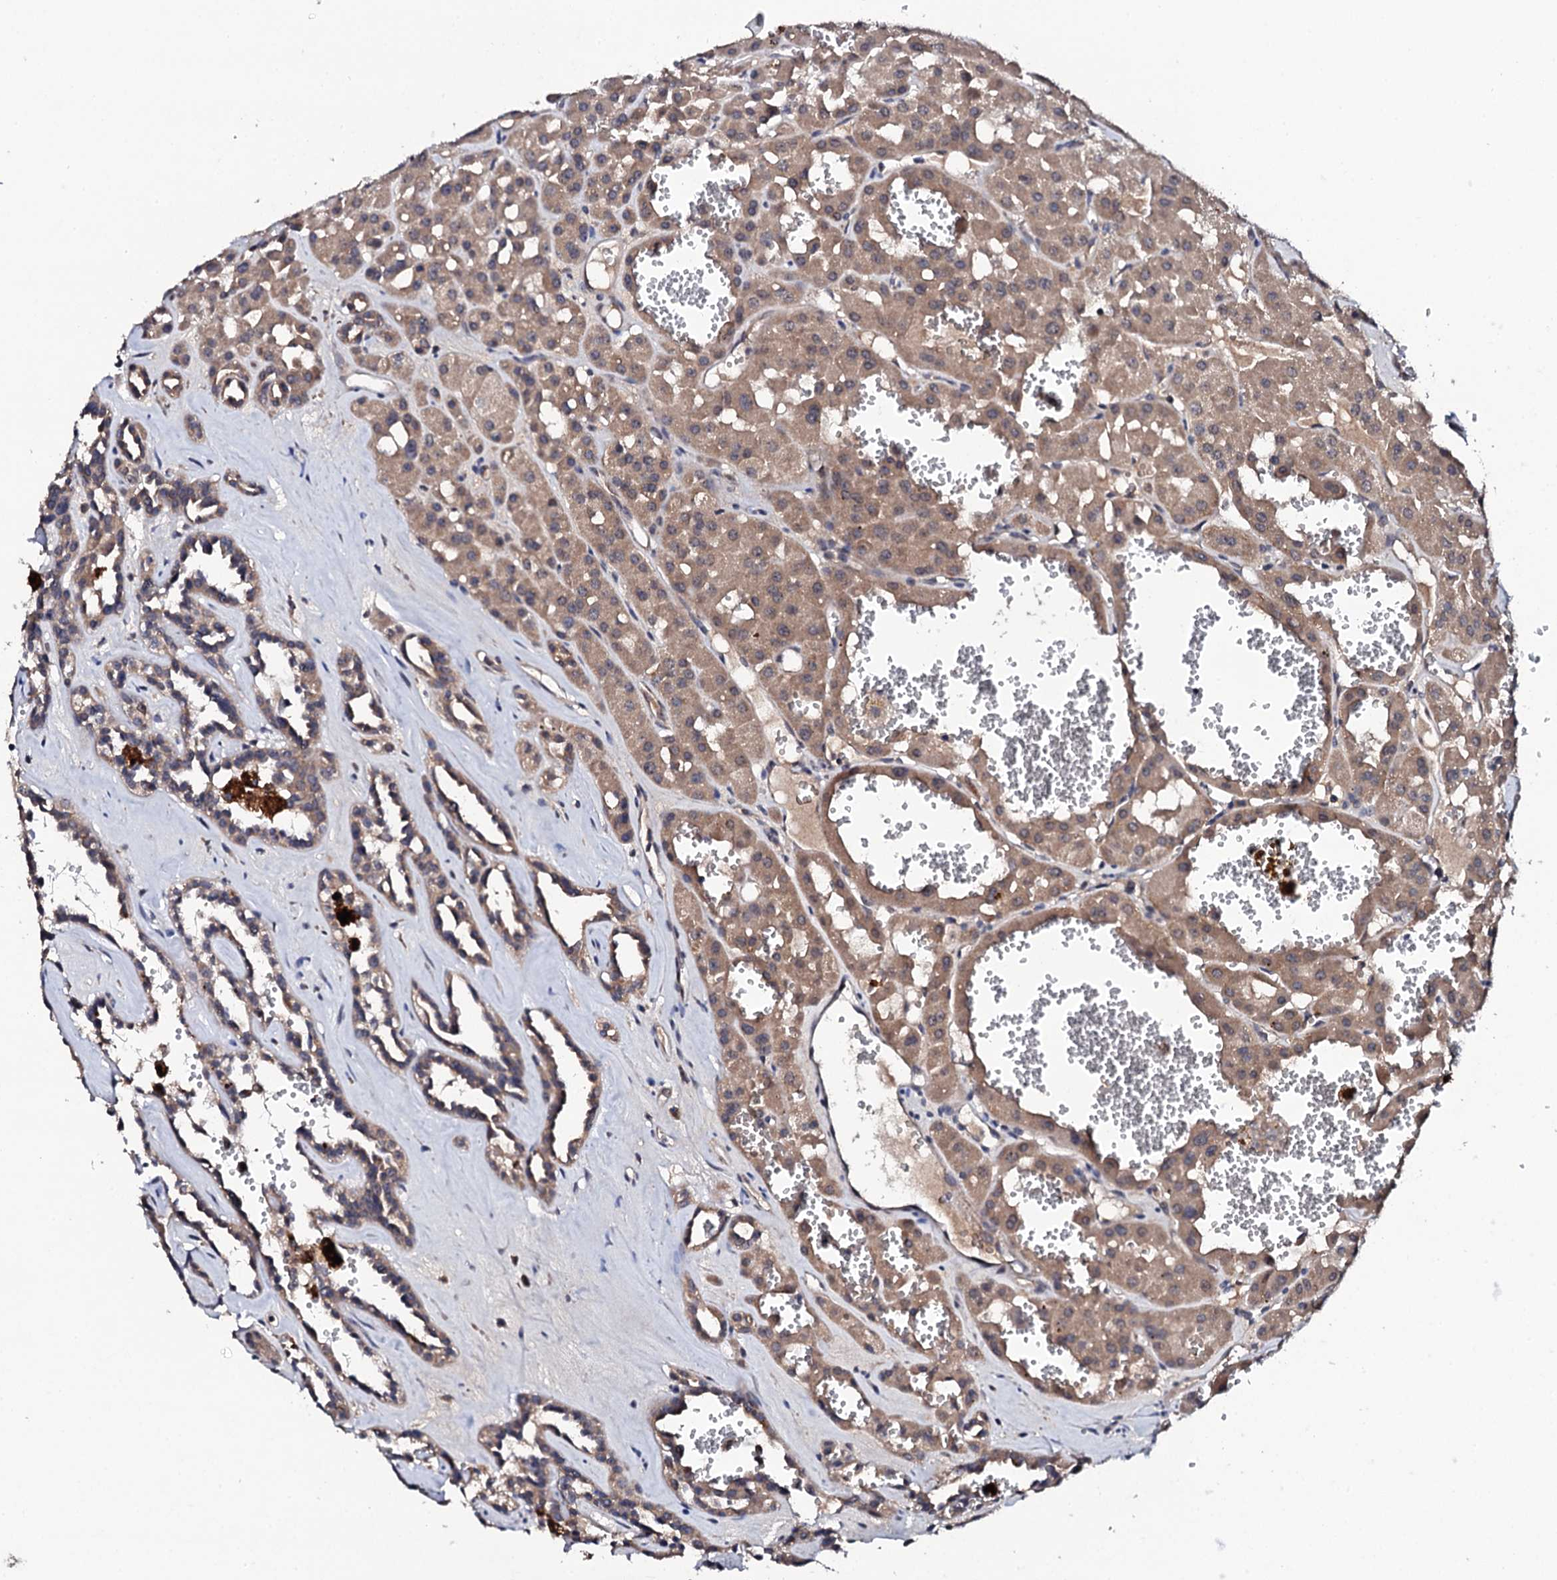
{"staining": {"intensity": "moderate", "quantity": ">75%", "location": "cytoplasmic/membranous"}, "tissue": "renal cancer", "cell_type": "Tumor cells", "image_type": "cancer", "snomed": [{"axis": "morphology", "description": "Carcinoma, NOS"}, {"axis": "topography", "description": "Kidney"}], "caption": "Renal carcinoma was stained to show a protein in brown. There is medium levels of moderate cytoplasmic/membranous positivity in about >75% of tumor cells. The protein of interest is stained brown, and the nuclei are stained in blue (DAB IHC with brightfield microscopy, high magnification).", "gene": "IP6K1", "patient": {"sex": "female", "age": 75}}